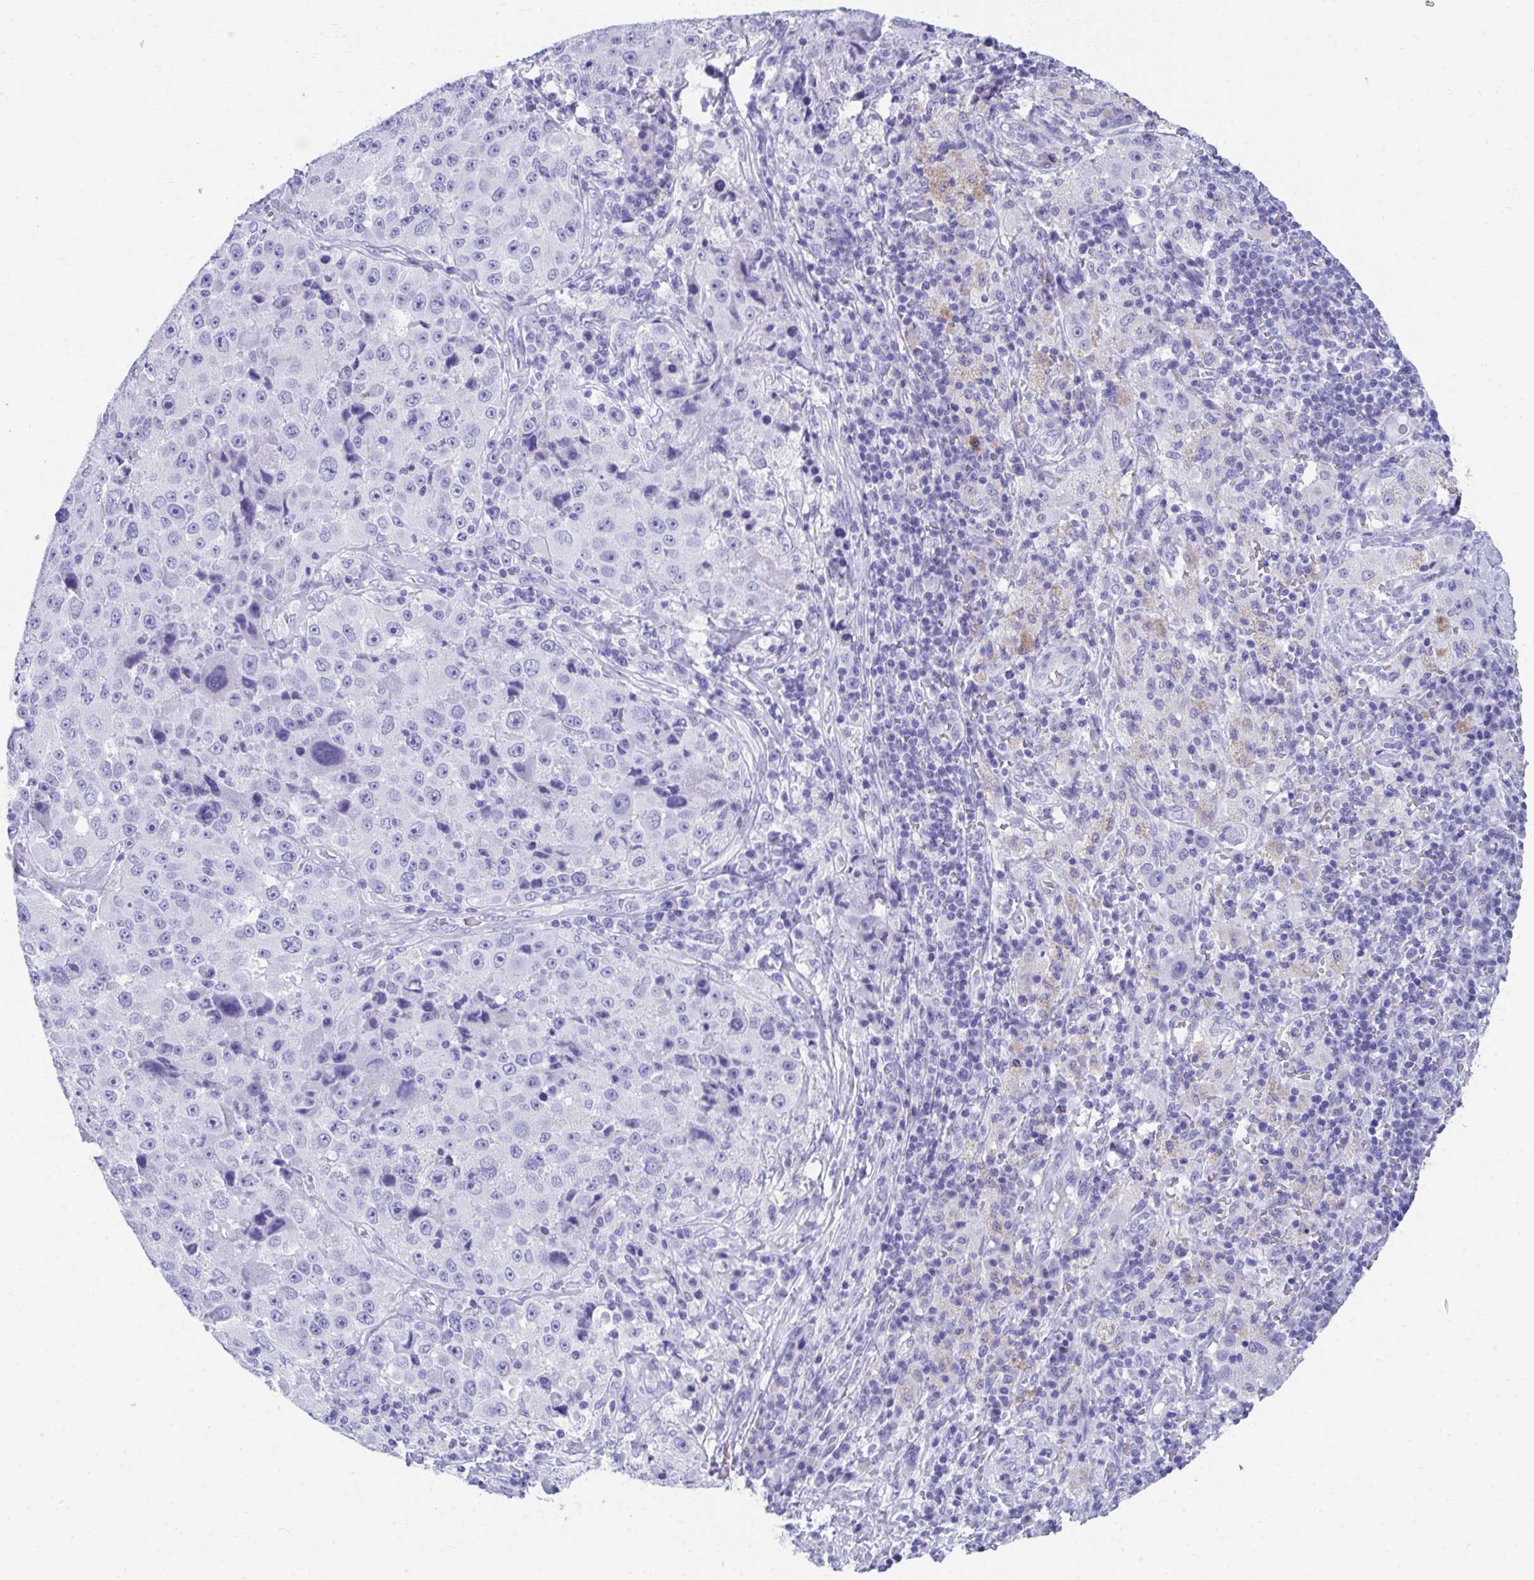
{"staining": {"intensity": "negative", "quantity": "none", "location": "none"}, "tissue": "melanoma", "cell_type": "Tumor cells", "image_type": "cancer", "snomed": [{"axis": "morphology", "description": "Malignant melanoma, Metastatic site"}, {"axis": "topography", "description": "Lymph node"}], "caption": "This is an immunohistochemistry photomicrograph of melanoma. There is no positivity in tumor cells.", "gene": "HGD", "patient": {"sex": "male", "age": 62}}